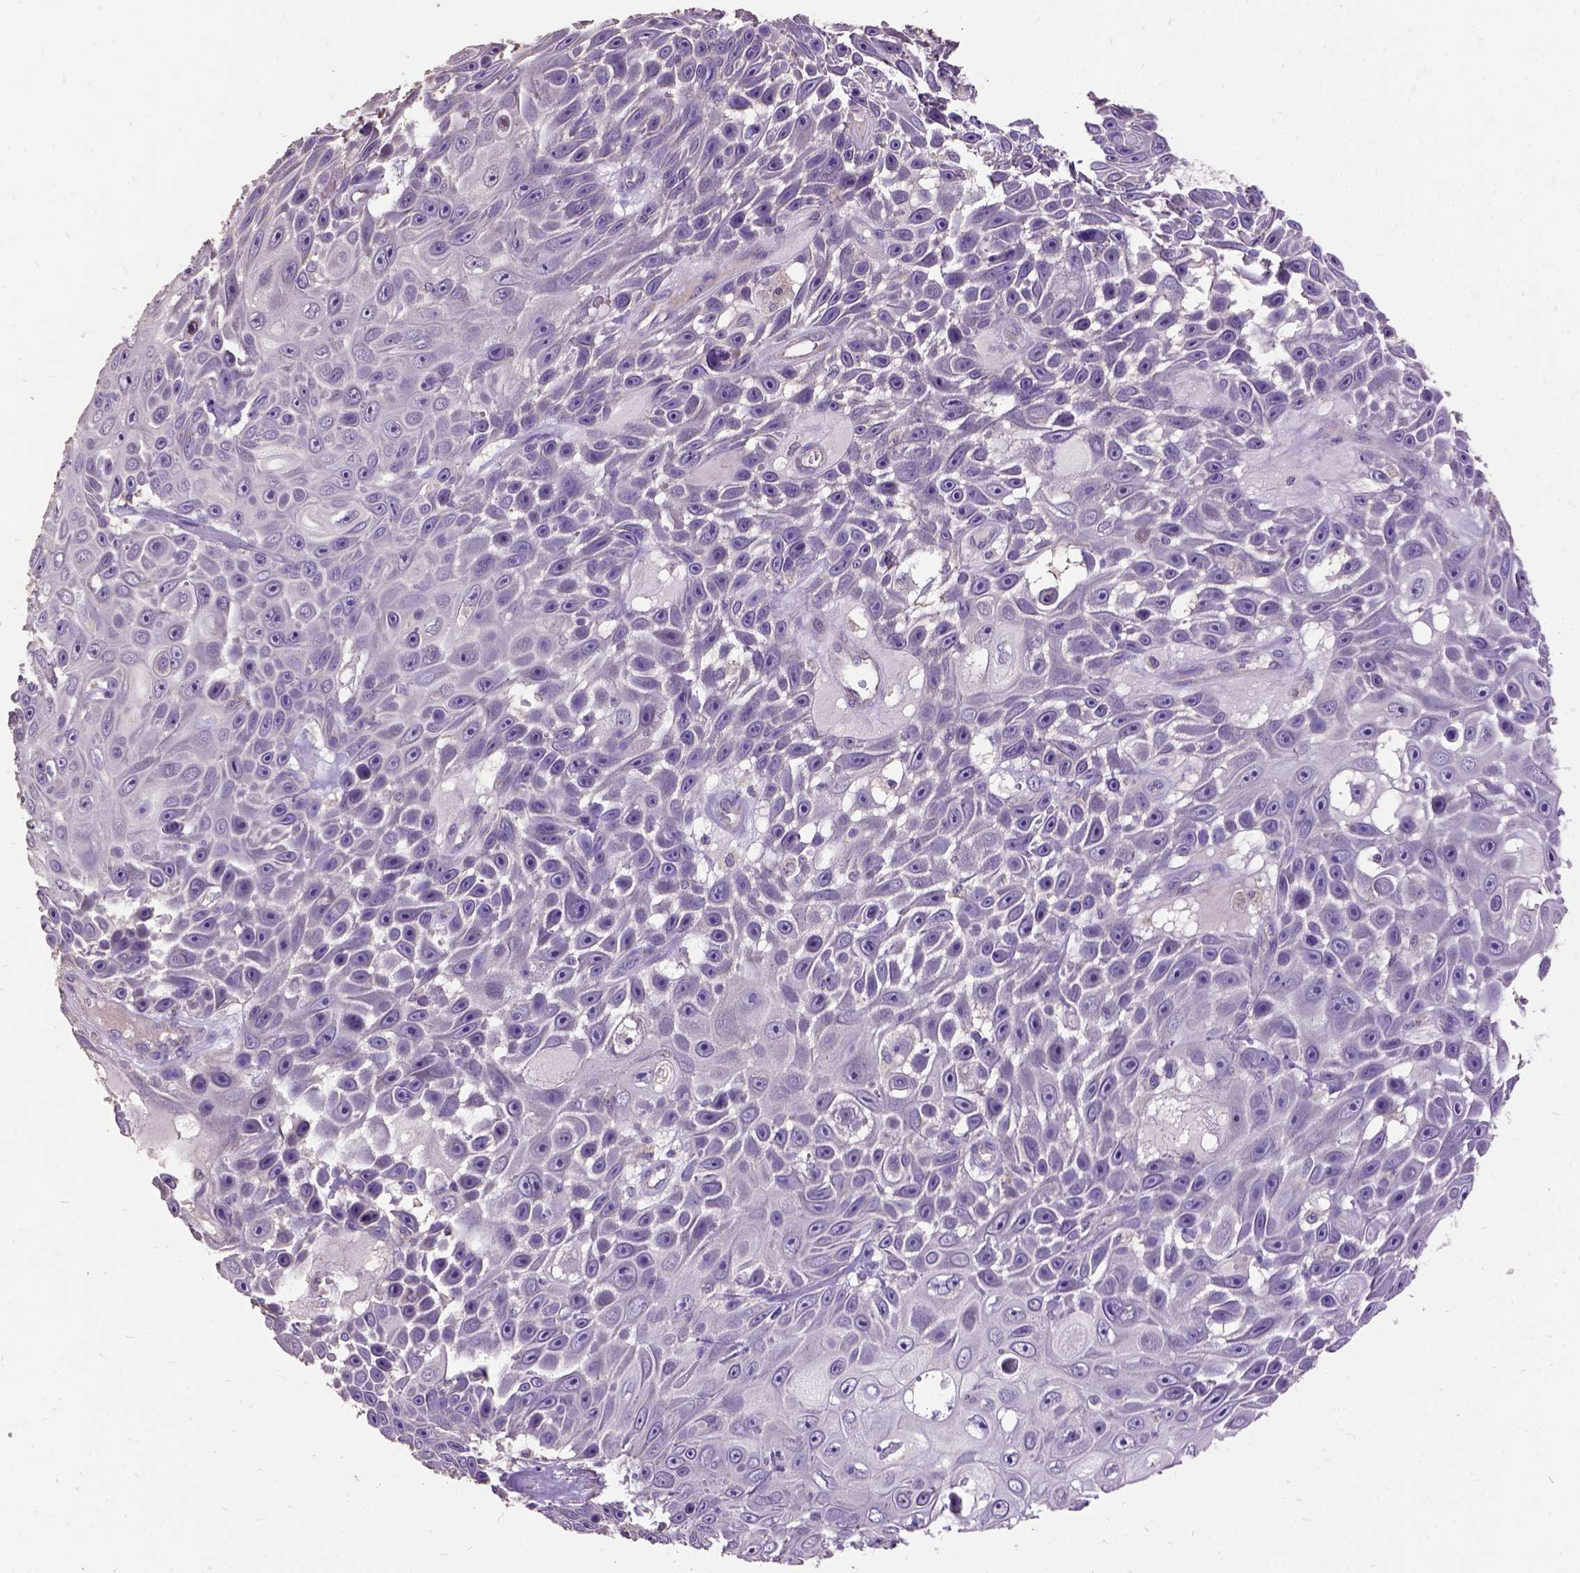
{"staining": {"intensity": "negative", "quantity": "none", "location": "none"}, "tissue": "skin cancer", "cell_type": "Tumor cells", "image_type": "cancer", "snomed": [{"axis": "morphology", "description": "Squamous cell carcinoma, NOS"}, {"axis": "topography", "description": "Skin"}], "caption": "The histopathology image shows no significant positivity in tumor cells of skin cancer.", "gene": "DQX1", "patient": {"sex": "male", "age": 82}}